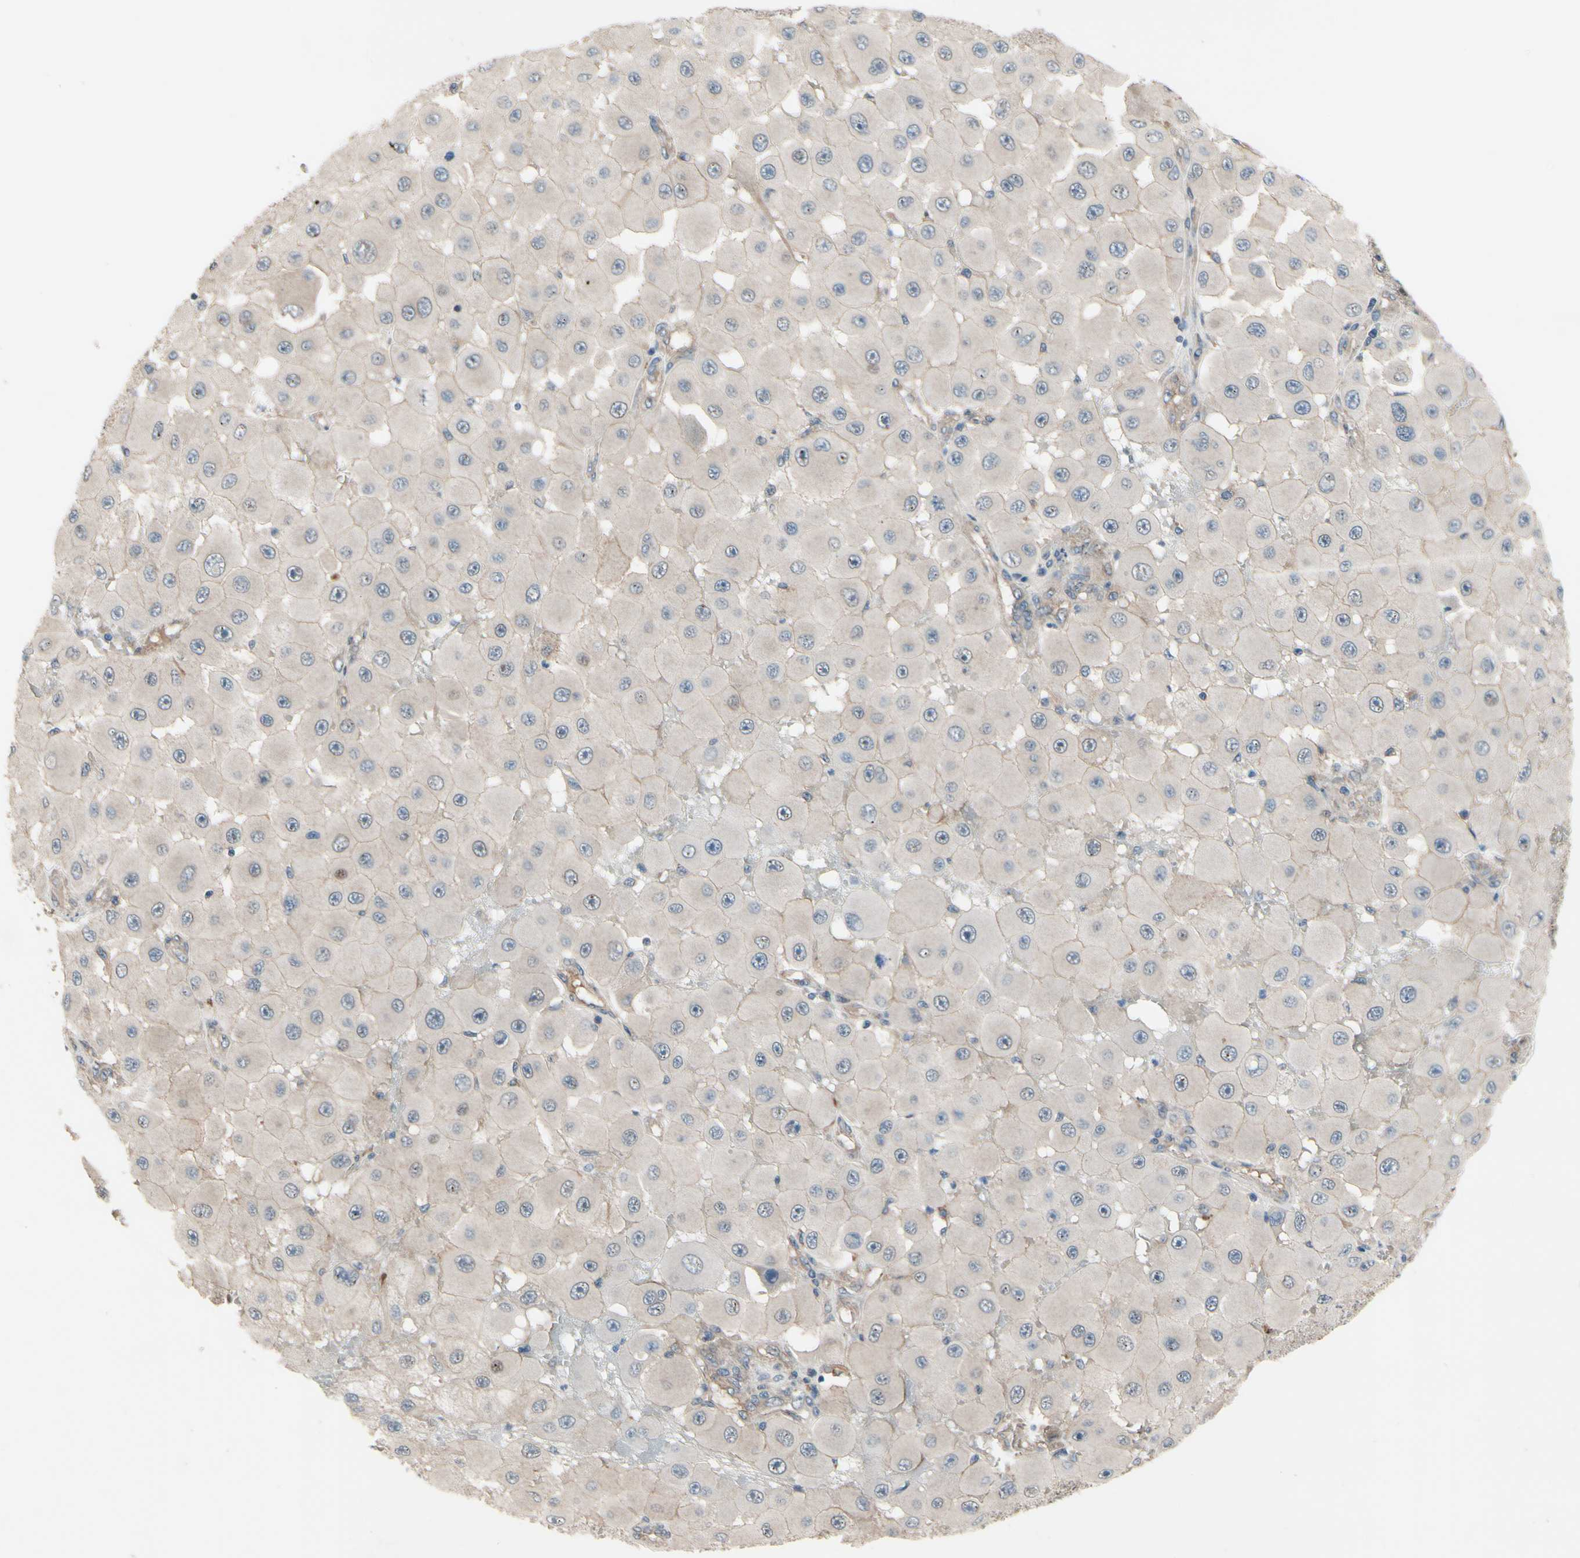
{"staining": {"intensity": "negative", "quantity": "none", "location": "none"}, "tissue": "melanoma", "cell_type": "Tumor cells", "image_type": "cancer", "snomed": [{"axis": "morphology", "description": "Malignant melanoma, NOS"}, {"axis": "topography", "description": "Skin"}], "caption": "The immunohistochemistry image has no significant expression in tumor cells of malignant melanoma tissue. (DAB (3,3'-diaminobenzidine) immunohistochemistry visualized using brightfield microscopy, high magnification).", "gene": "ICAM5", "patient": {"sex": "female", "age": 81}}